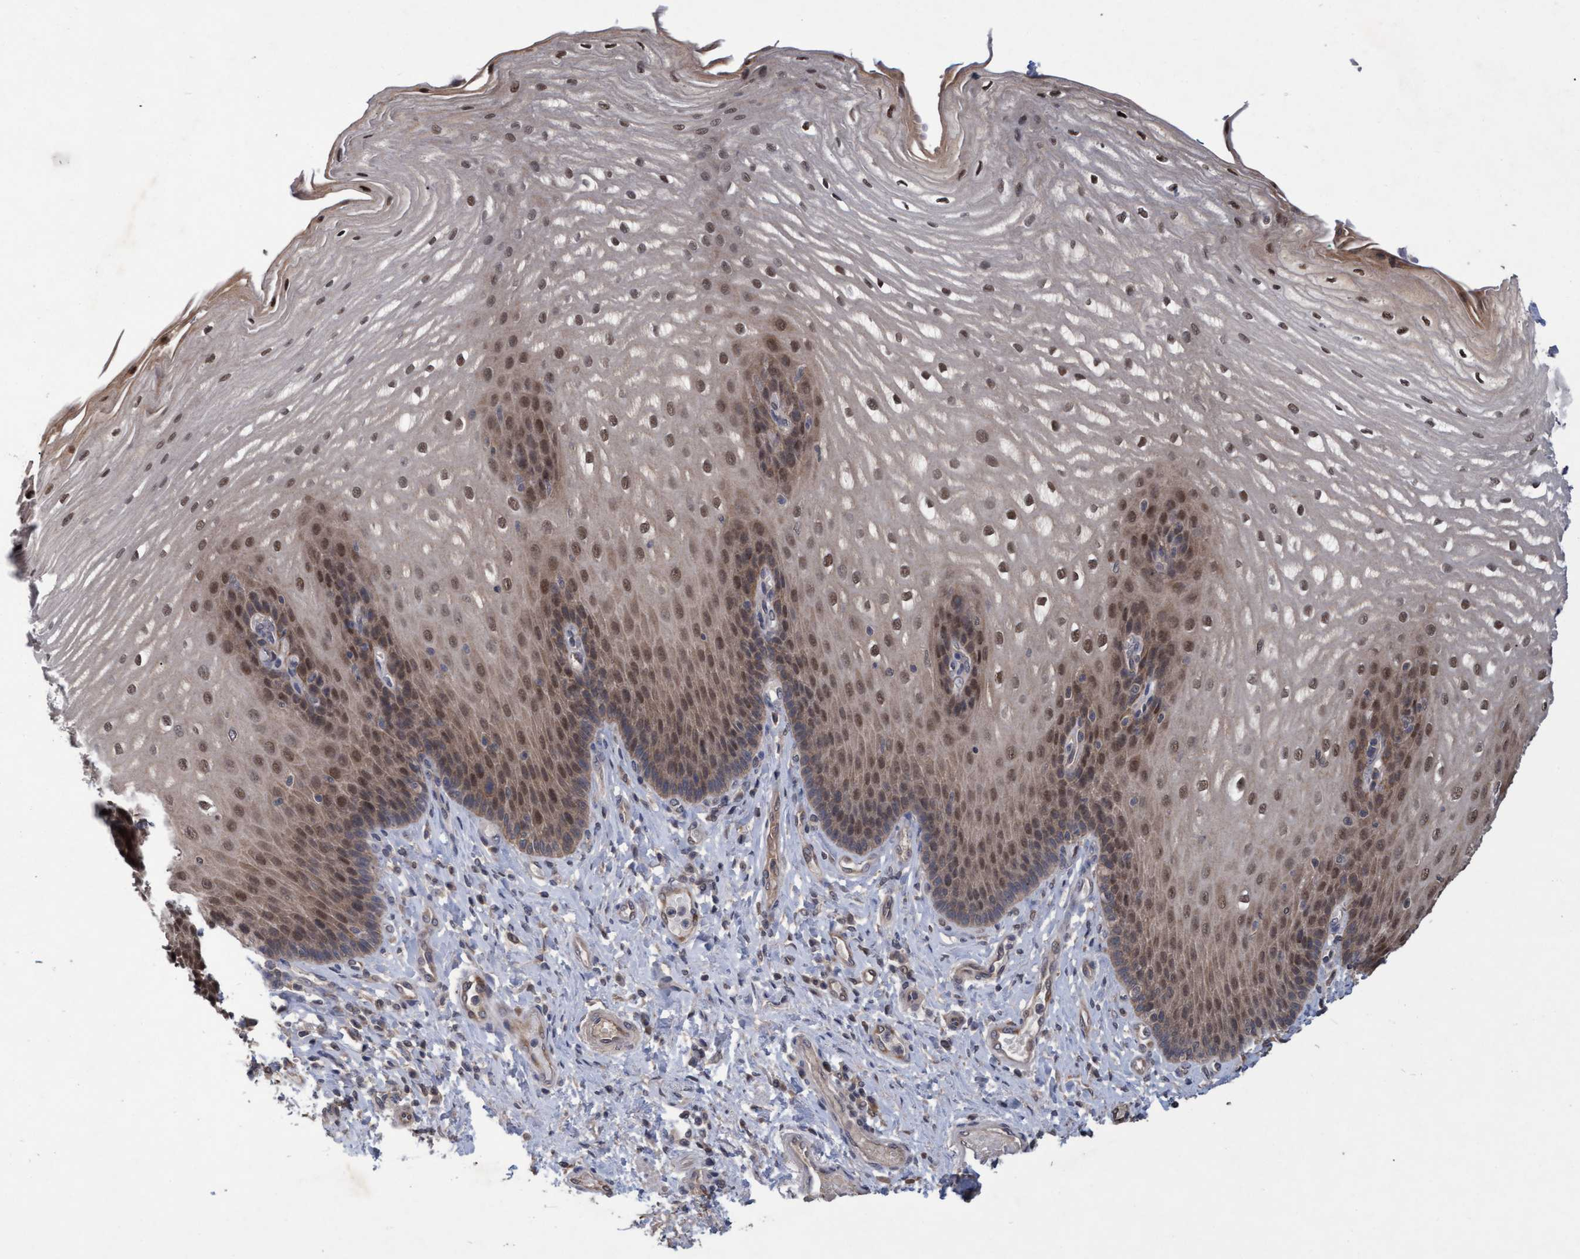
{"staining": {"intensity": "moderate", "quantity": ">75%", "location": "cytoplasmic/membranous,nuclear"}, "tissue": "esophagus", "cell_type": "Squamous epithelial cells", "image_type": "normal", "snomed": [{"axis": "morphology", "description": "Normal tissue, NOS"}, {"axis": "topography", "description": "Esophagus"}], "caption": "Immunohistochemical staining of benign human esophagus demonstrates moderate cytoplasmic/membranous,nuclear protein positivity in about >75% of squamous epithelial cells.", "gene": "PSMB6", "patient": {"sex": "male", "age": 54}}